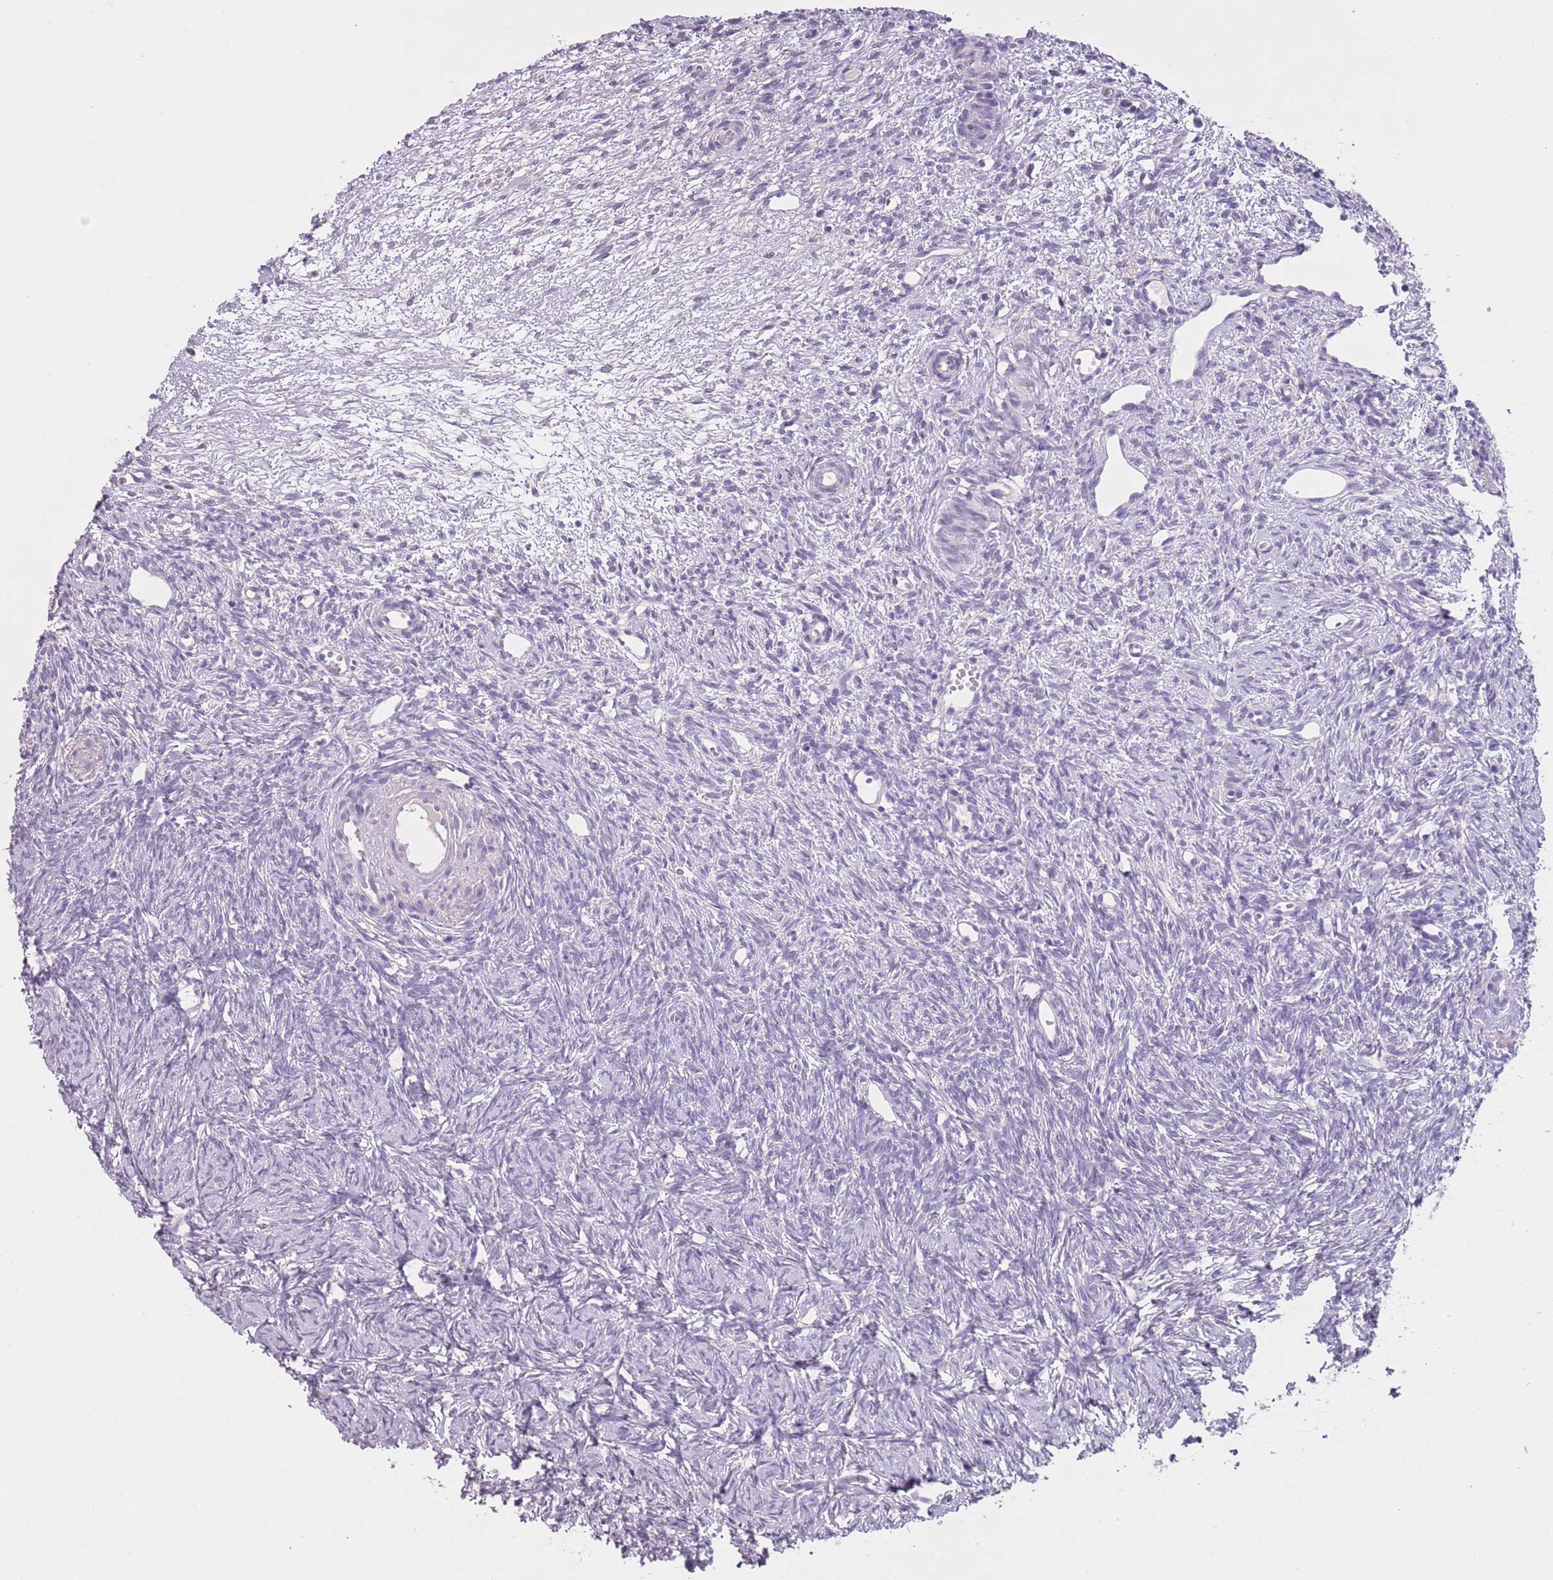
{"staining": {"intensity": "negative", "quantity": "none", "location": "none"}, "tissue": "ovary", "cell_type": "Ovarian stroma cells", "image_type": "normal", "snomed": [{"axis": "morphology", "description": "Normal tissue, NOS"}, {"axis": "topography", "description": "Ovary"}], "caption": "Ovary stained for a protein using immunohistochemistry (IHC) demonstrates no staining ovarian stroma cells.", "gene": "SLC35E3", "patient": {"sex": "female", "age": 51}}